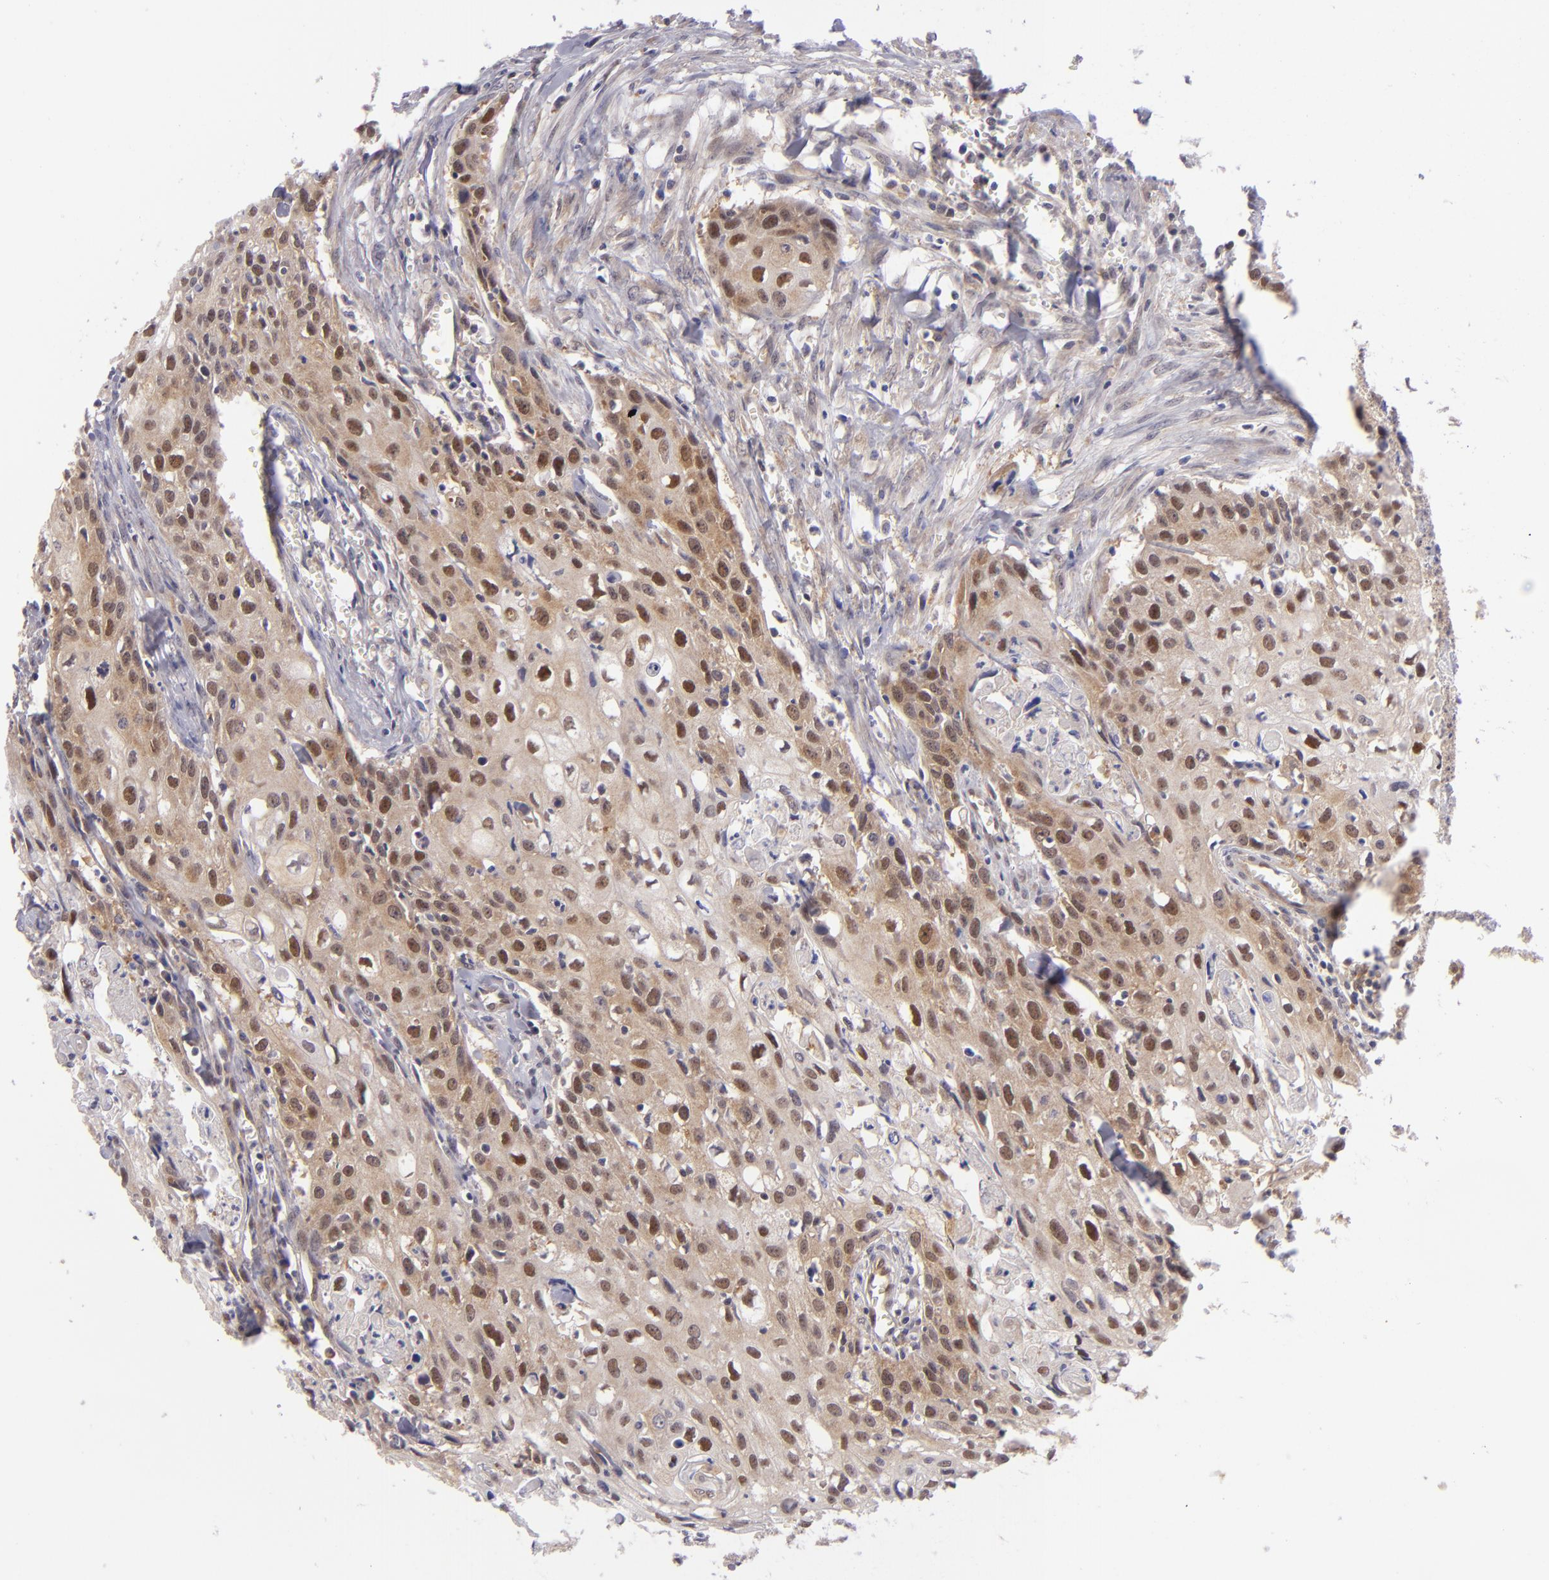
{"staining": {"intensity": "weak", "quantity": "25%-75%", "location": "cytoplasmic/membranous"}, "tissue": "urothelial cancer", "cell_type": "Tumor cells", "image_type": "cancer", "snomed": [{"axis": "morphology", "description": "Urothelial carcinoma, High grade"}, {"axis": "topography", "description": "Urinary bladder"}], "caption": "The image reveals a brown stain indicating the presence of a protein in the cytoplasmic/membranous of tumor cells in urothelial cancer.", "gene": "PTPN13", "patient": {"sex": "male", "age": 54}}